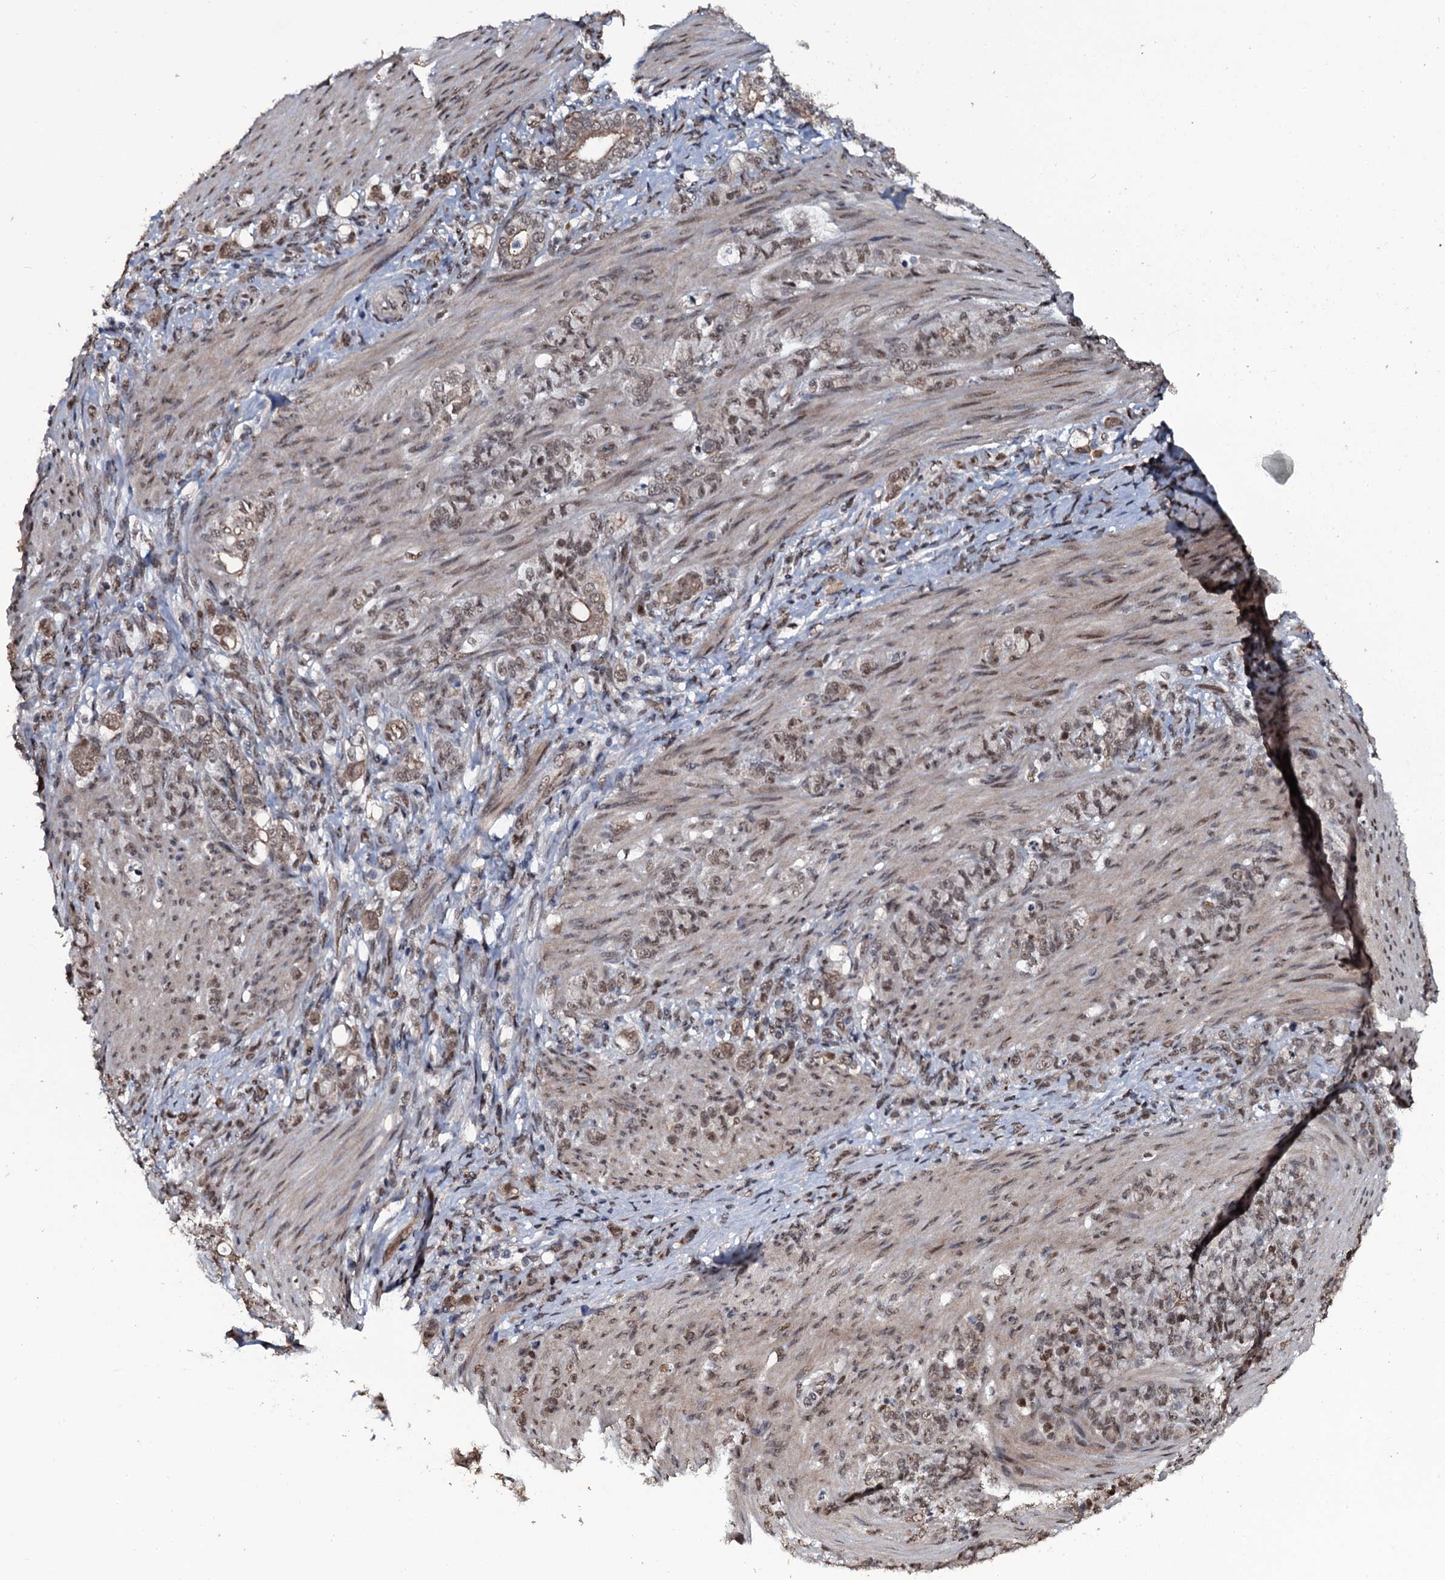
{"staining": {"intensity": "moderate", "quantity": "25%-75%", "location": "cytoplasmic/membranous,nuclear"}, "tissue": "stomach cancer", "cell_type": "Tumor cells", "image_type": "cancer", "snomed": [{"axis": "morphology", "description": "Adenocarcinoma, NOS"}, {"axis": "topography", "description": "Stomach"}], "caption": "Adenocarcinoma (stomach) was stained to show a protein in brown. There is medium levels of moderate cytoplasmic/membranous and nuclear expression in approximately 25%-75% of tumor cells.", "gene": "SH2D4B", "patient": {"sex": "female", "age": 79}}